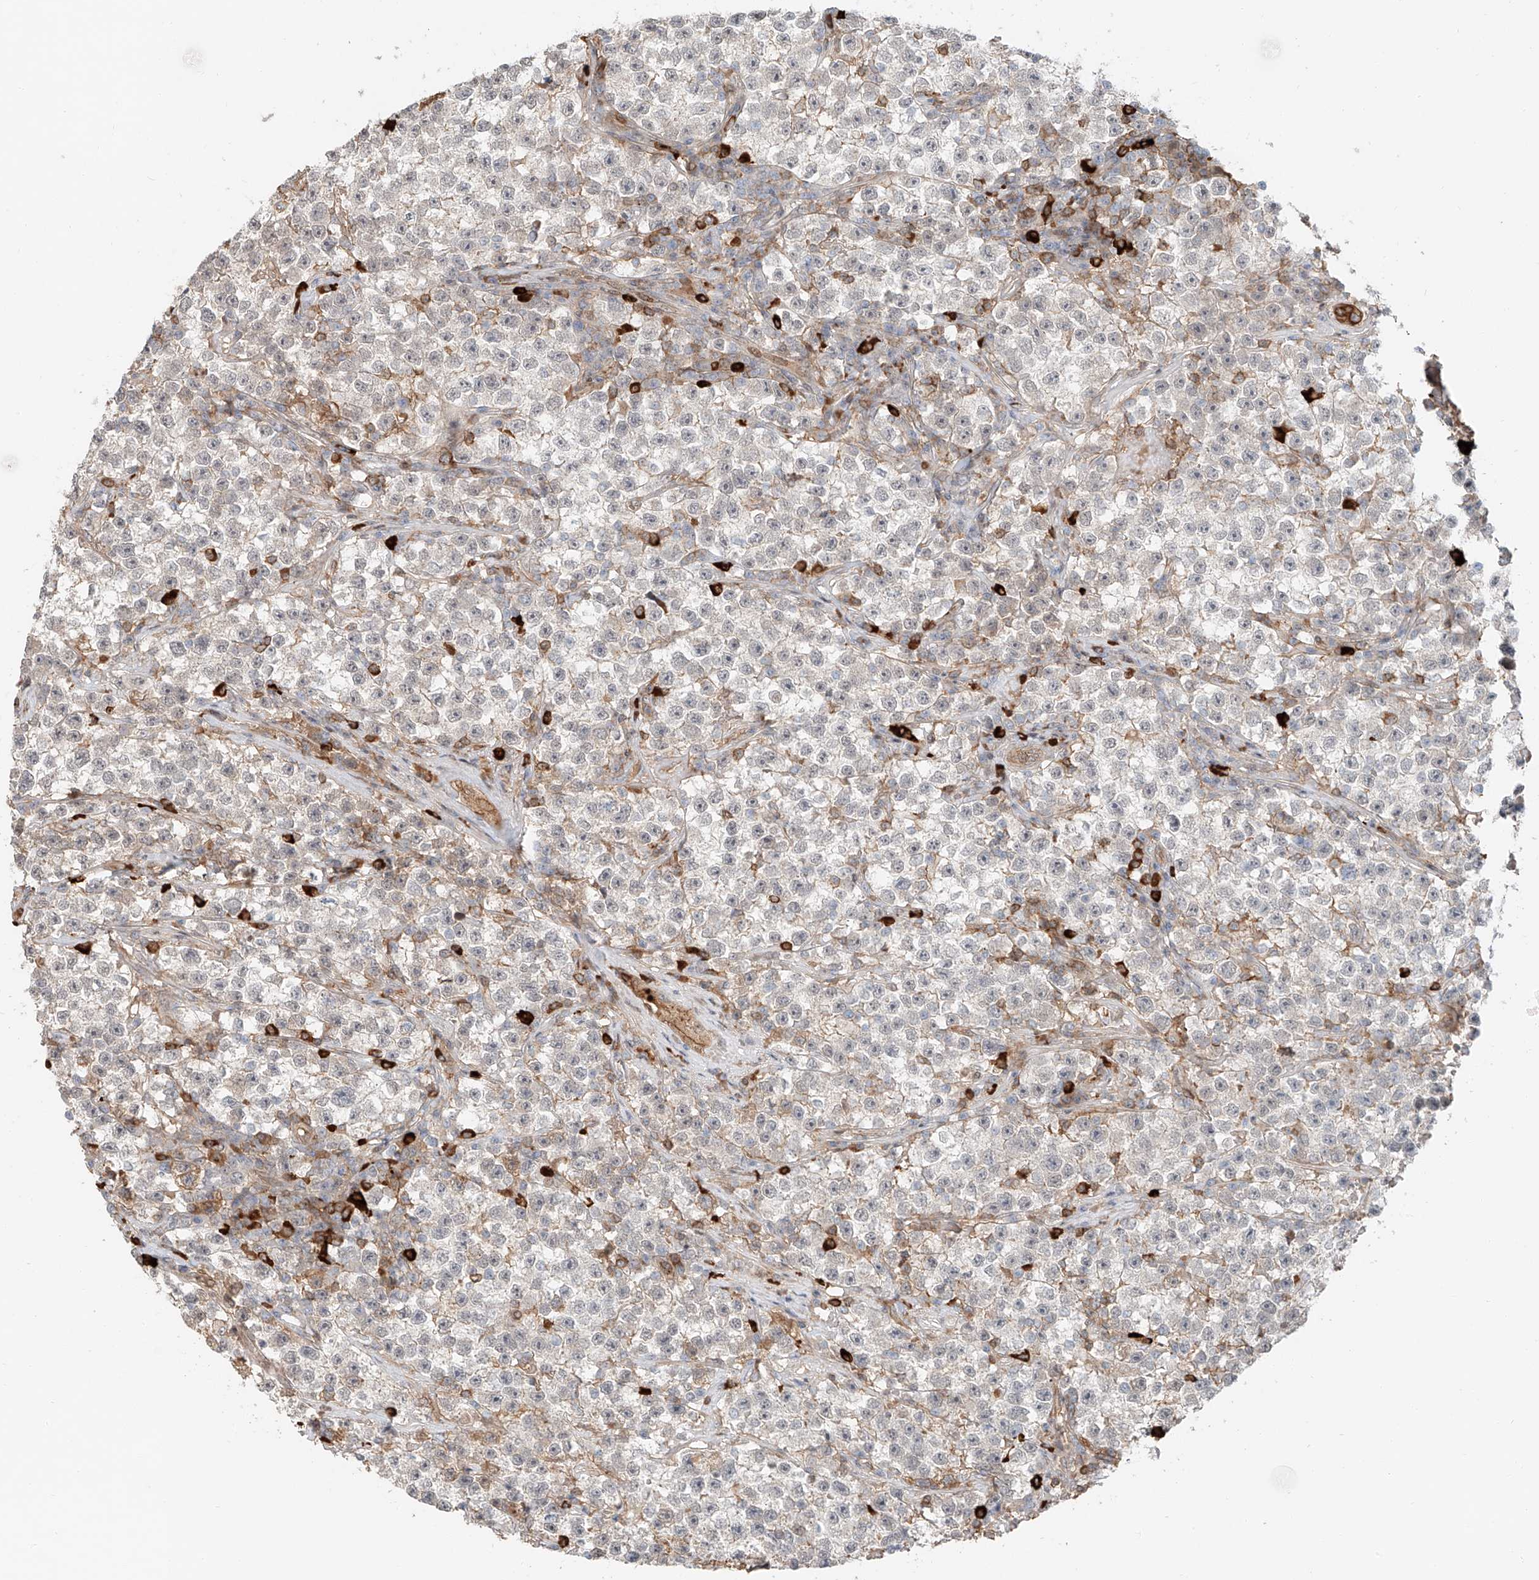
{"staining": {"intensity": "negative", "quantity": "none", "location": "none"}, "tissue": "testis cancer", "cell_type": "Tumor cells", "image_type": "cancer", "snomed": [{"axis": "morphology", "description": "Seminoma, NOS"}, {"axis": "topography", "description": "Testis"}], "caption": "Immunohistochemical staining of testis cancer (seminoma) demonstrates no significant positivity in tumor cells.", "gene": "CEP162", "patient": {"sex": "male", "age": 22}}